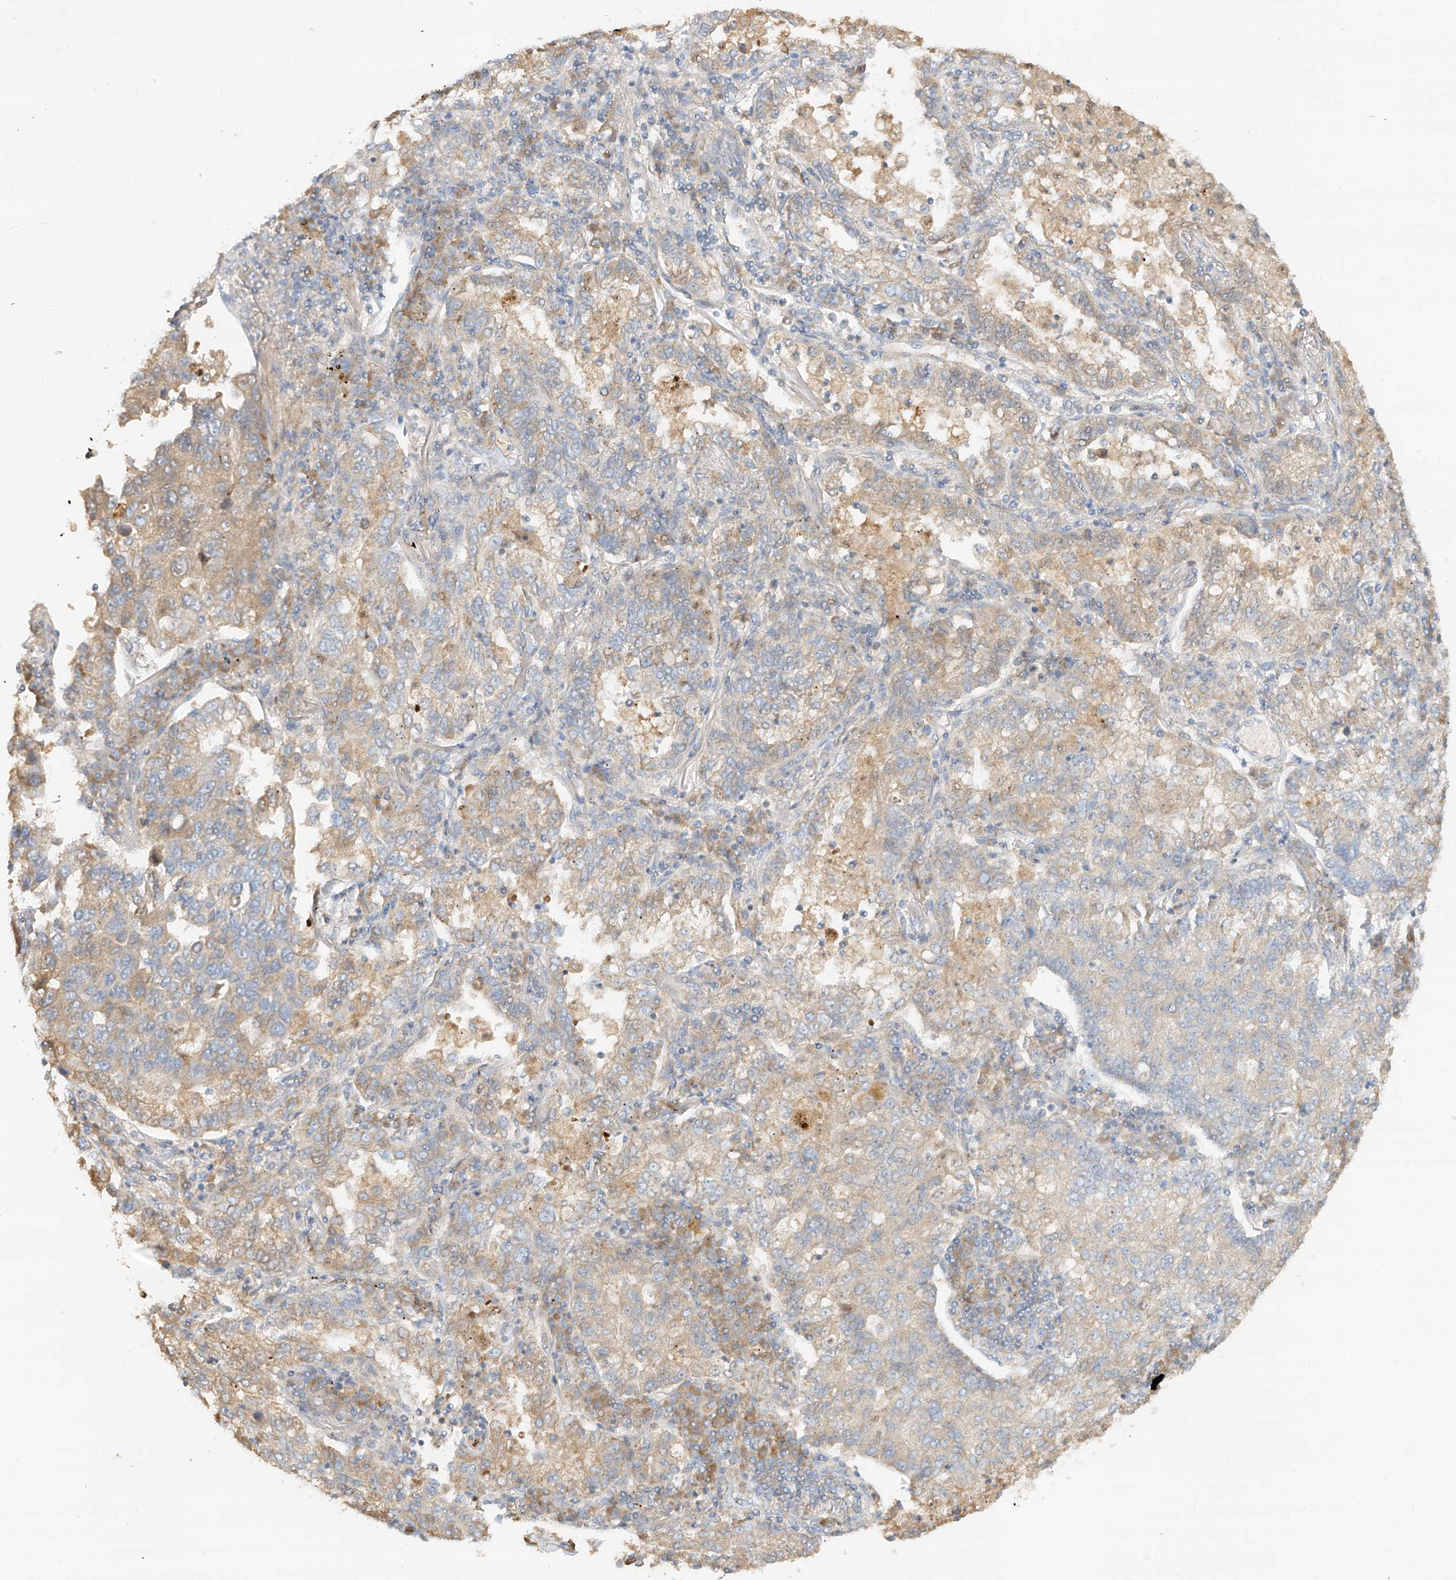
{"staining": {"intensity": "weak", "quantity": "<25%", "location": "cytoplasmic/membranous"}, "tissue": "lung cancer", "cell_type": "Tumor cells", "image_type": "cancer", "snomed": [{"axis": "morphology", "description": "Adenocarcinoma, NOS"}, {"axis": "topography", "description": "Lung"}], "caption": "This histopathology image is of lung adenocarcinoma stained with immunohistochemistry to label a protein in brown with the nuclei are counter-stained blue. There is no staining in tumor cells.", "gene": "KPNA7", "patient": {"sex": "male", "age": 49}}